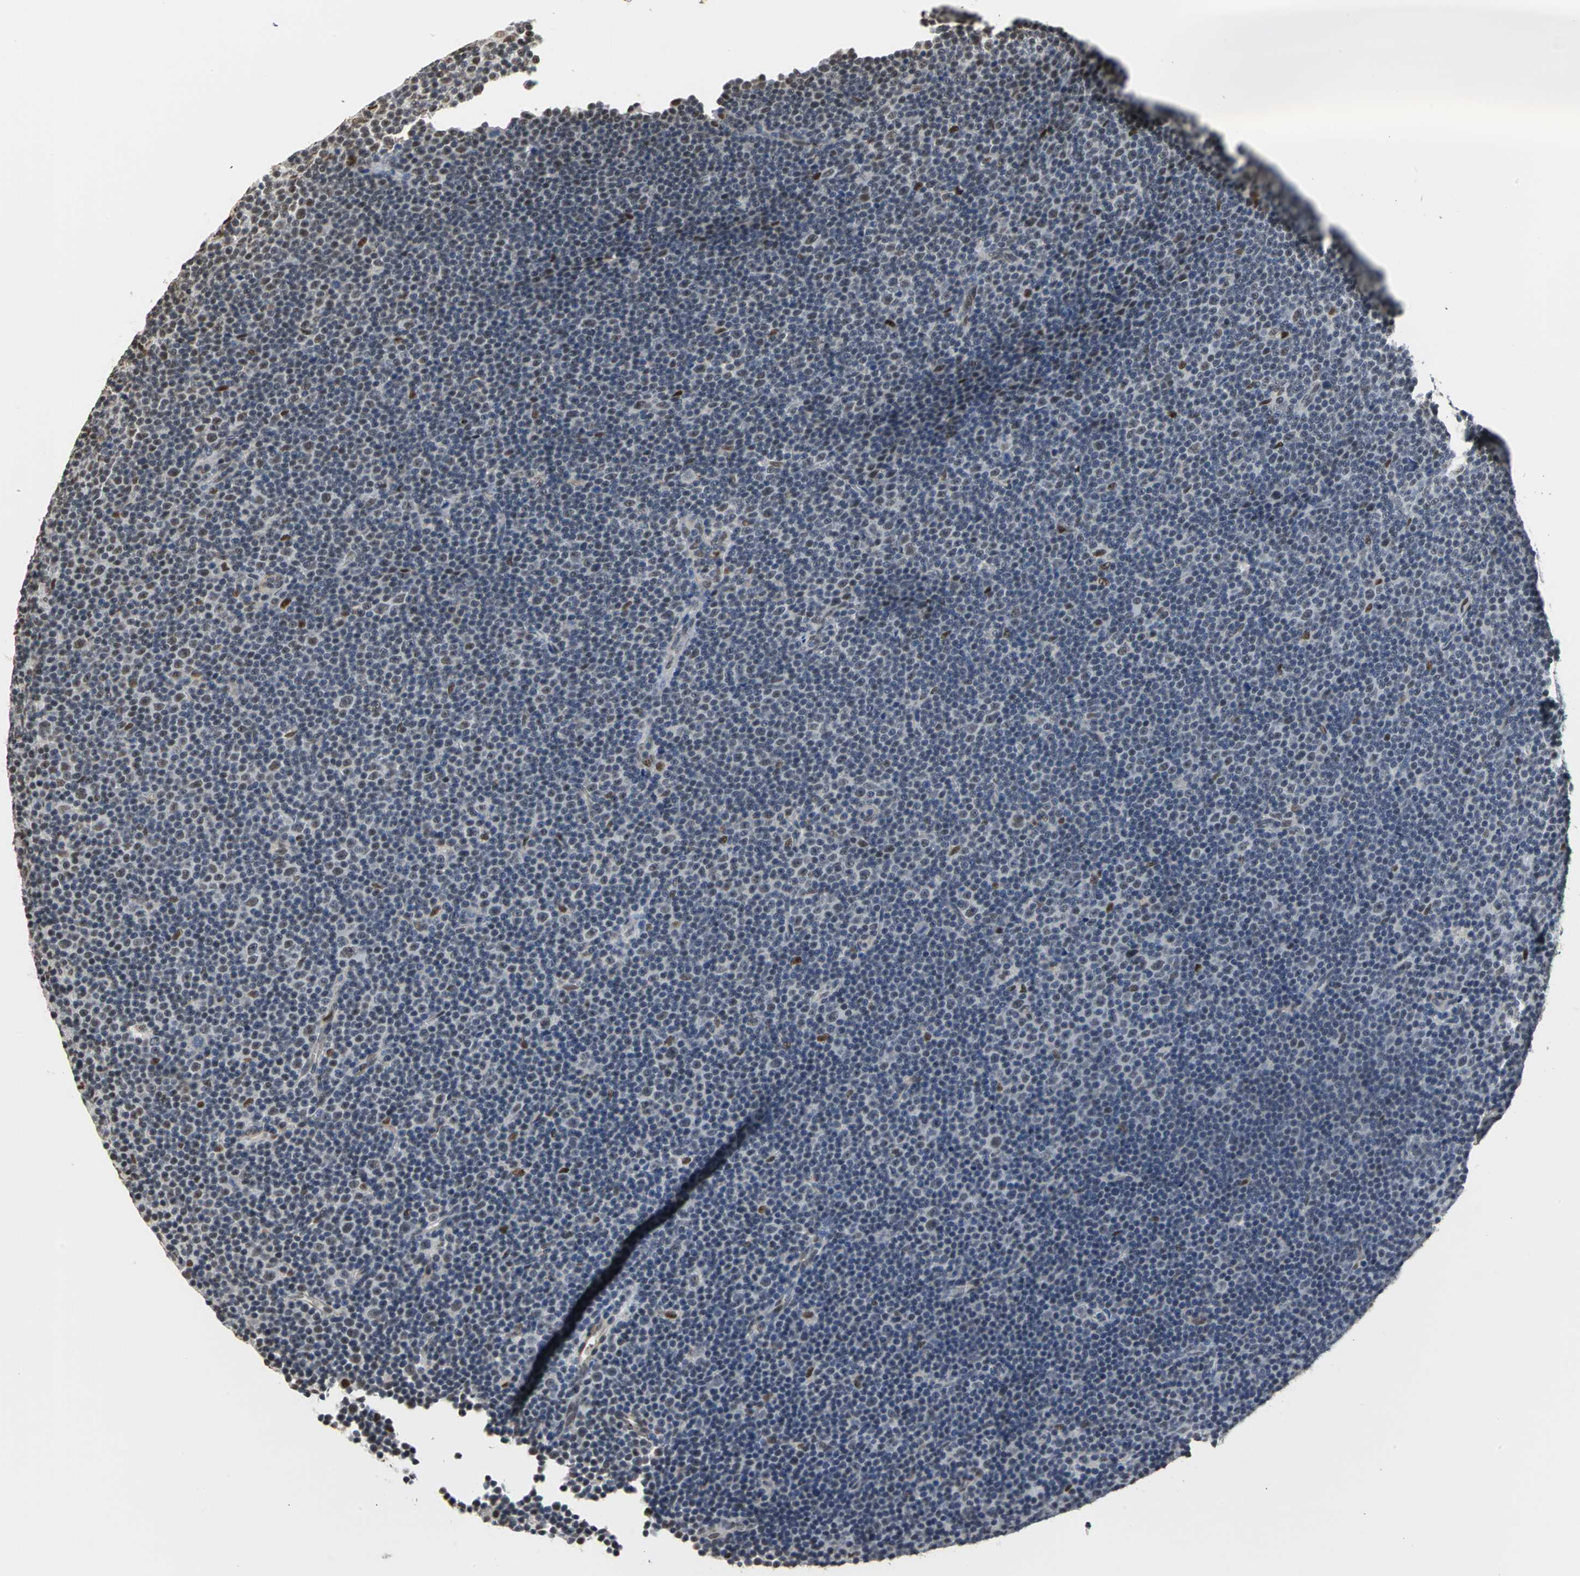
{"staining": {"intensity": "moderate", "quantity": "<25%", "location": "nuclear"}, "tissue": "lymphoma", "cell_type": "Tumor cells", "image_type": "cancer", "snomed": [{"axis": "morphology", "description": "Malignant lymphoma, non-Hodgkin's type, Low grade"}, {"axis": "topography", "description": "Lymph node"}], "caption": "This is a micrograph of immunohistochemistry (IHC) staining of lymphoma, which shows moderate expression in the nuclear of tumor cells.", "gene": "CCDC88C", "patient": {"sex": "female", "age": 67}}